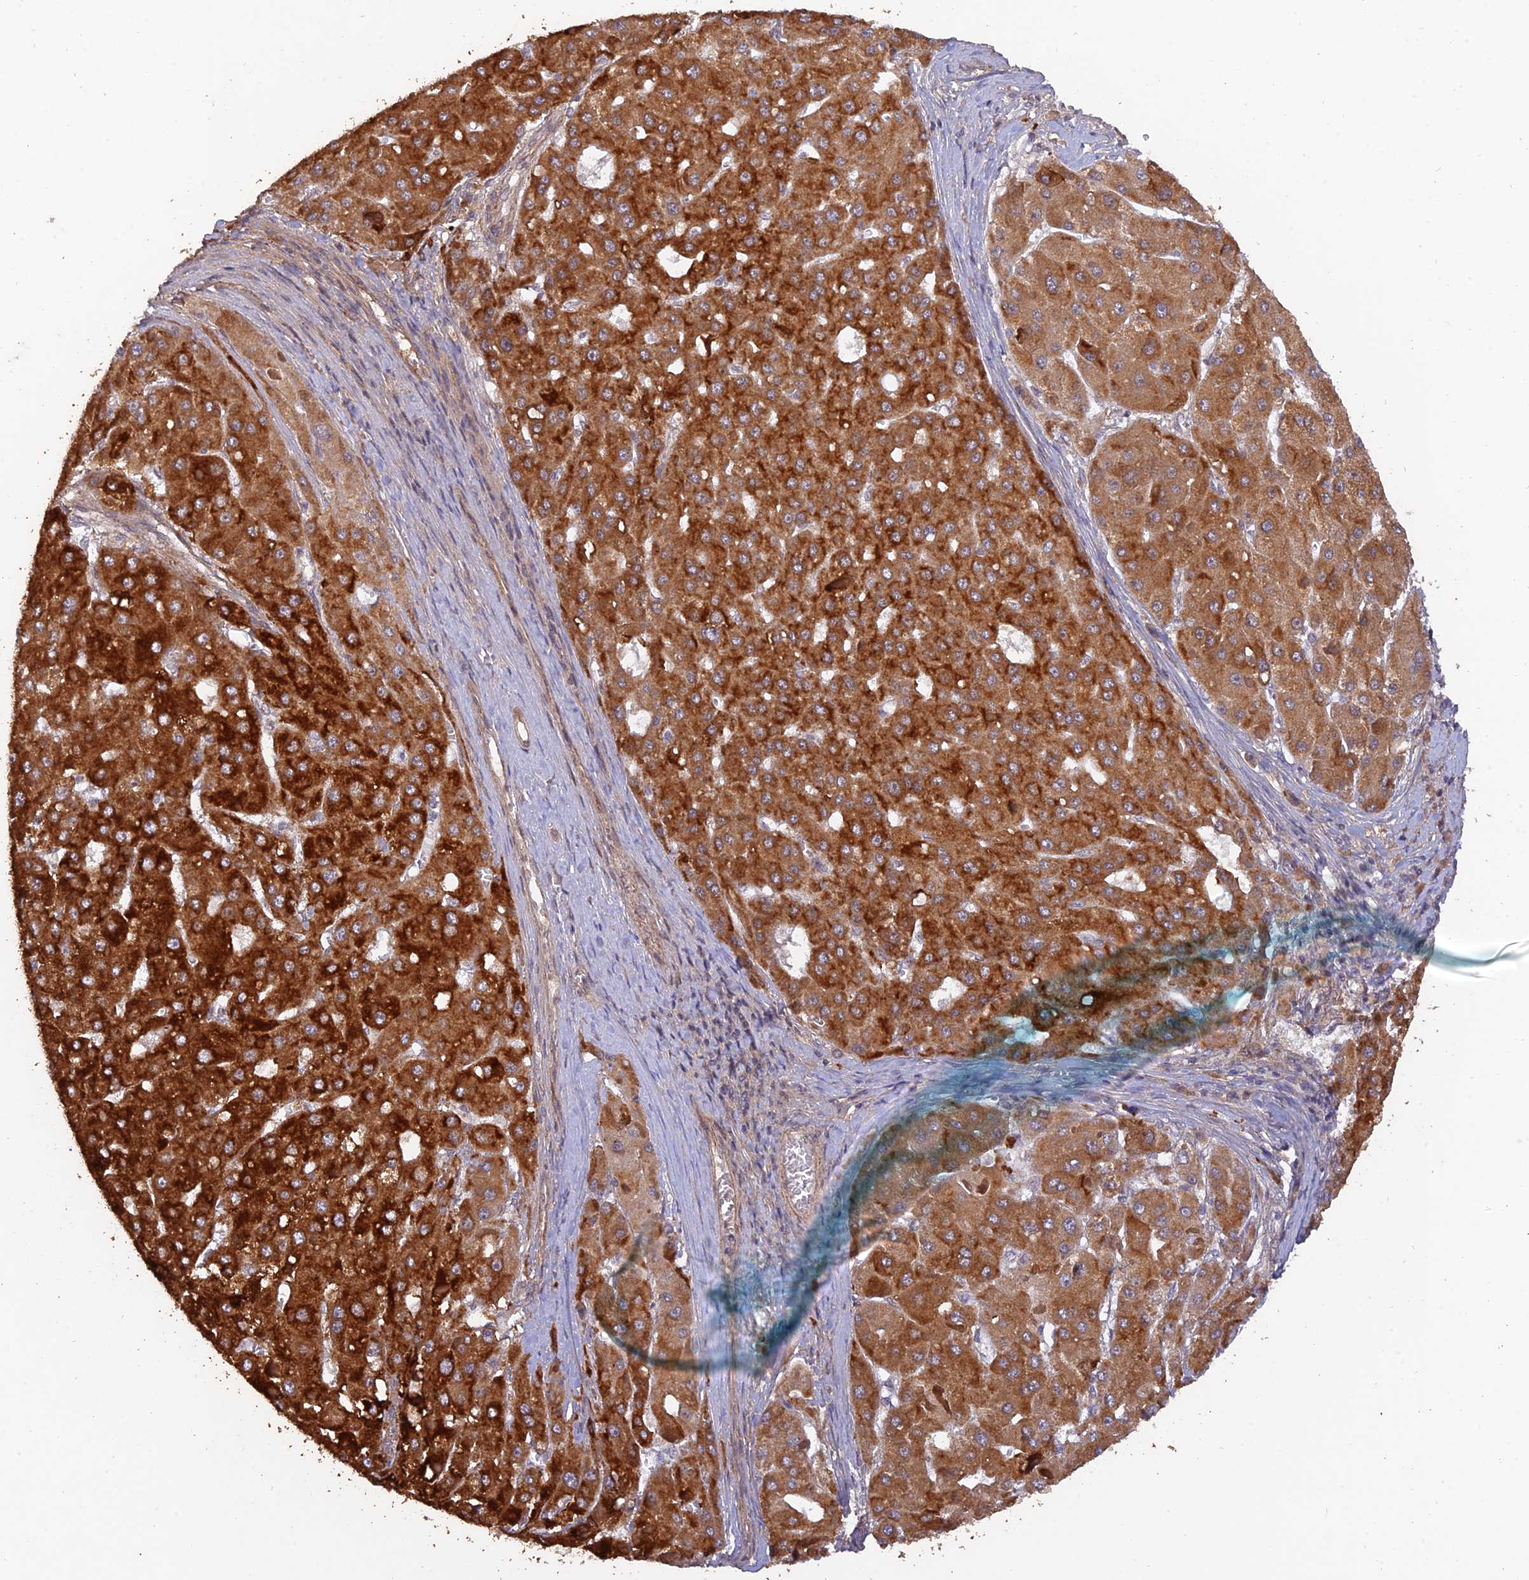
{"staining": {"intensity": "strong", "quantity": ">75%", "location": "cytoplasmic/membranous"}, "tissue": "liver cancer", "cell_type": "Tumor cells", "image_type": "cancer", "snomed": [{"axis": "morphology", "description": "Carcinoma, Hepatocellular, NOS"}, {"axis": "topography", "description": "Liver"}], "caption": "Liver cancer tissue demonstrates strong cytoplasmic/membranous expression in about >75% of tumor cells", "gene": "PAGR1", "patient": {"sex": "female", "age": 73}}